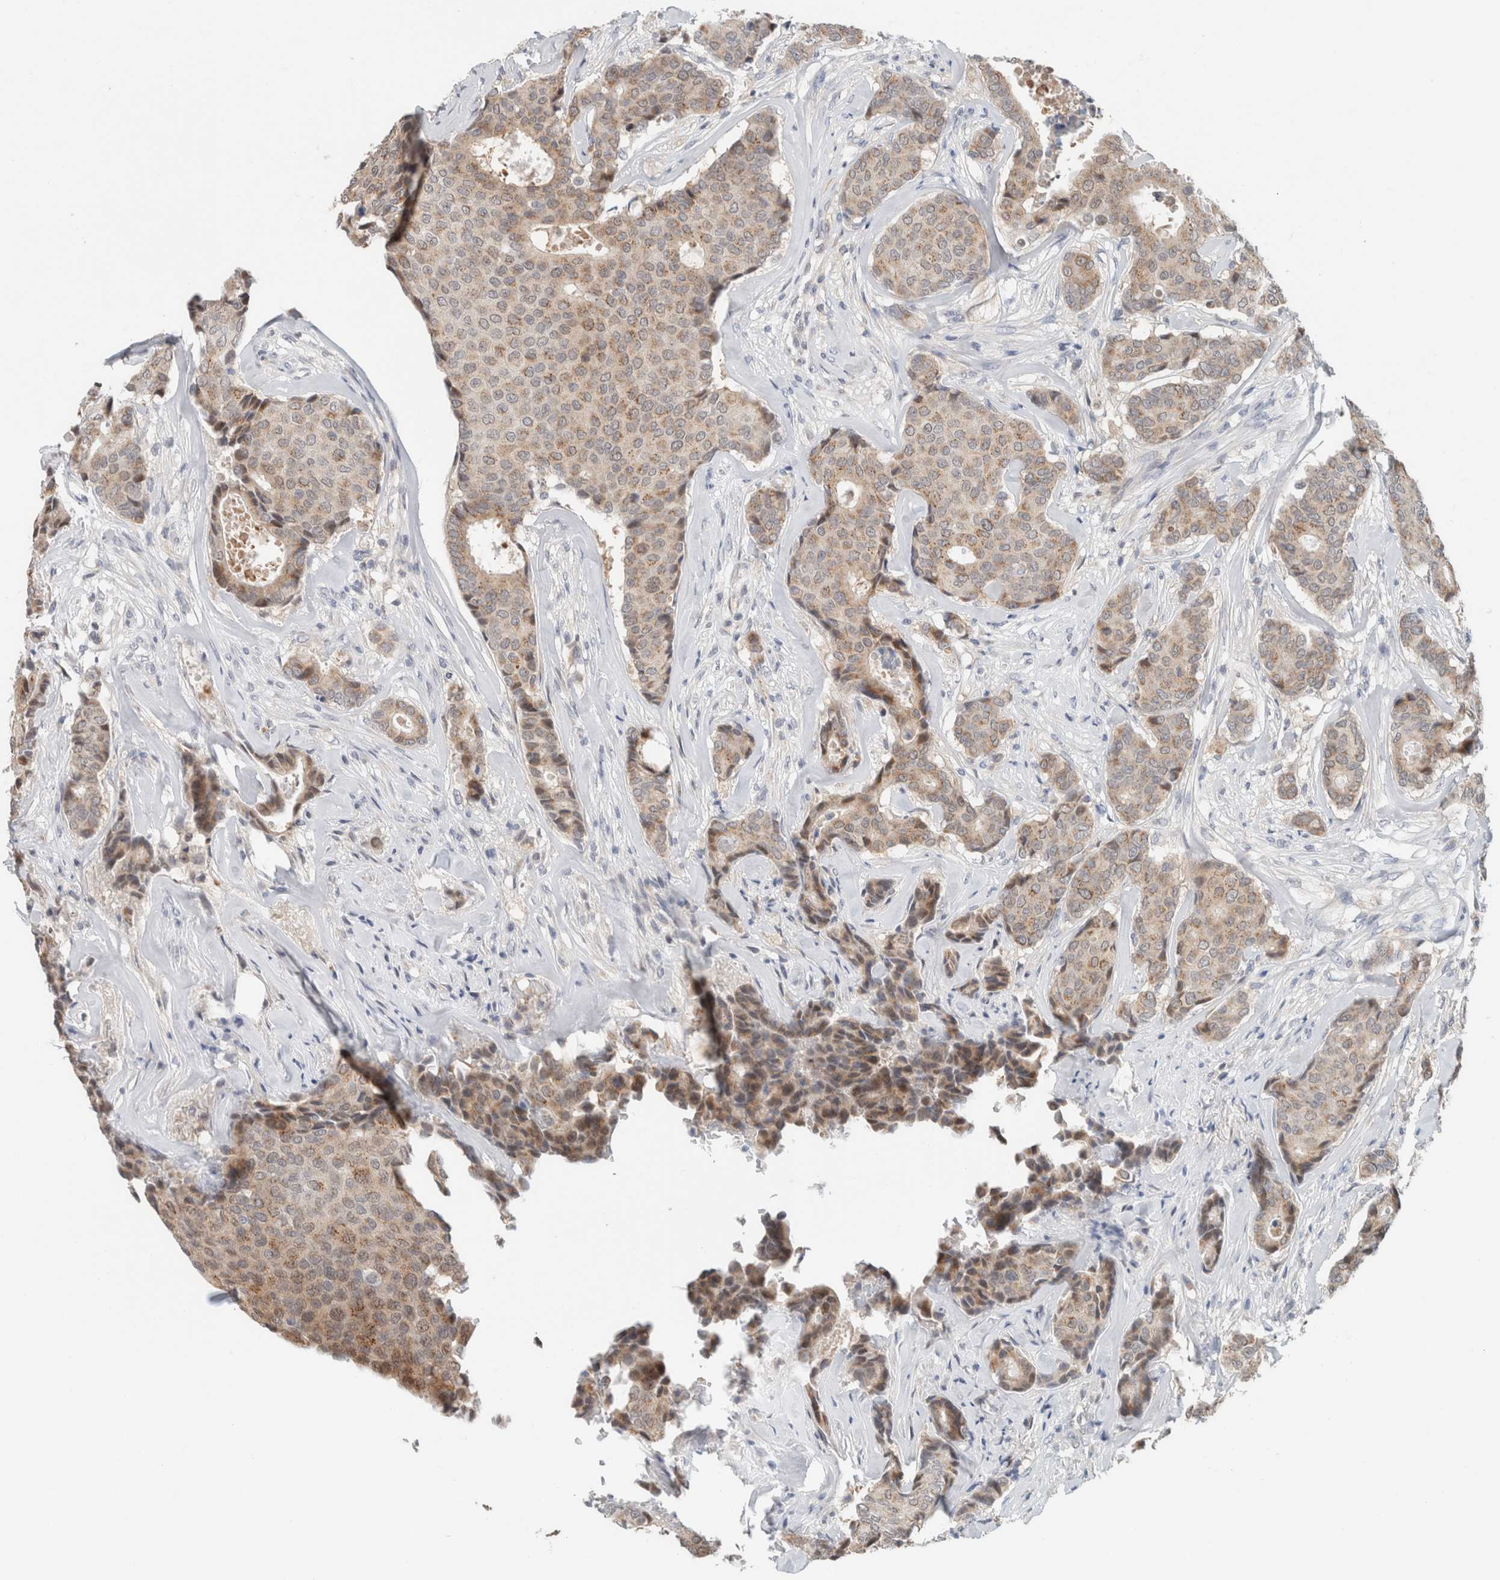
{"staining": {"intensity": "weak", "quantity": ">75%", "location": "cytoplasmic/membranous"}, "tissue": "breast cancer", "cell_type": "Tumor cells", "image_type": "cancer", "snomed": [{"axis": "morphology", "description": "Duct carcinoma"}, {"axis": "topography", "description": "Breast"}], "caption": "The immunohistochemical stain shows weak cytoplasmic/membranous positivity in tumor cells of breast cancer tissue.", "gene": "CRAT", "patient": {"sex": "female", "age": 75}}